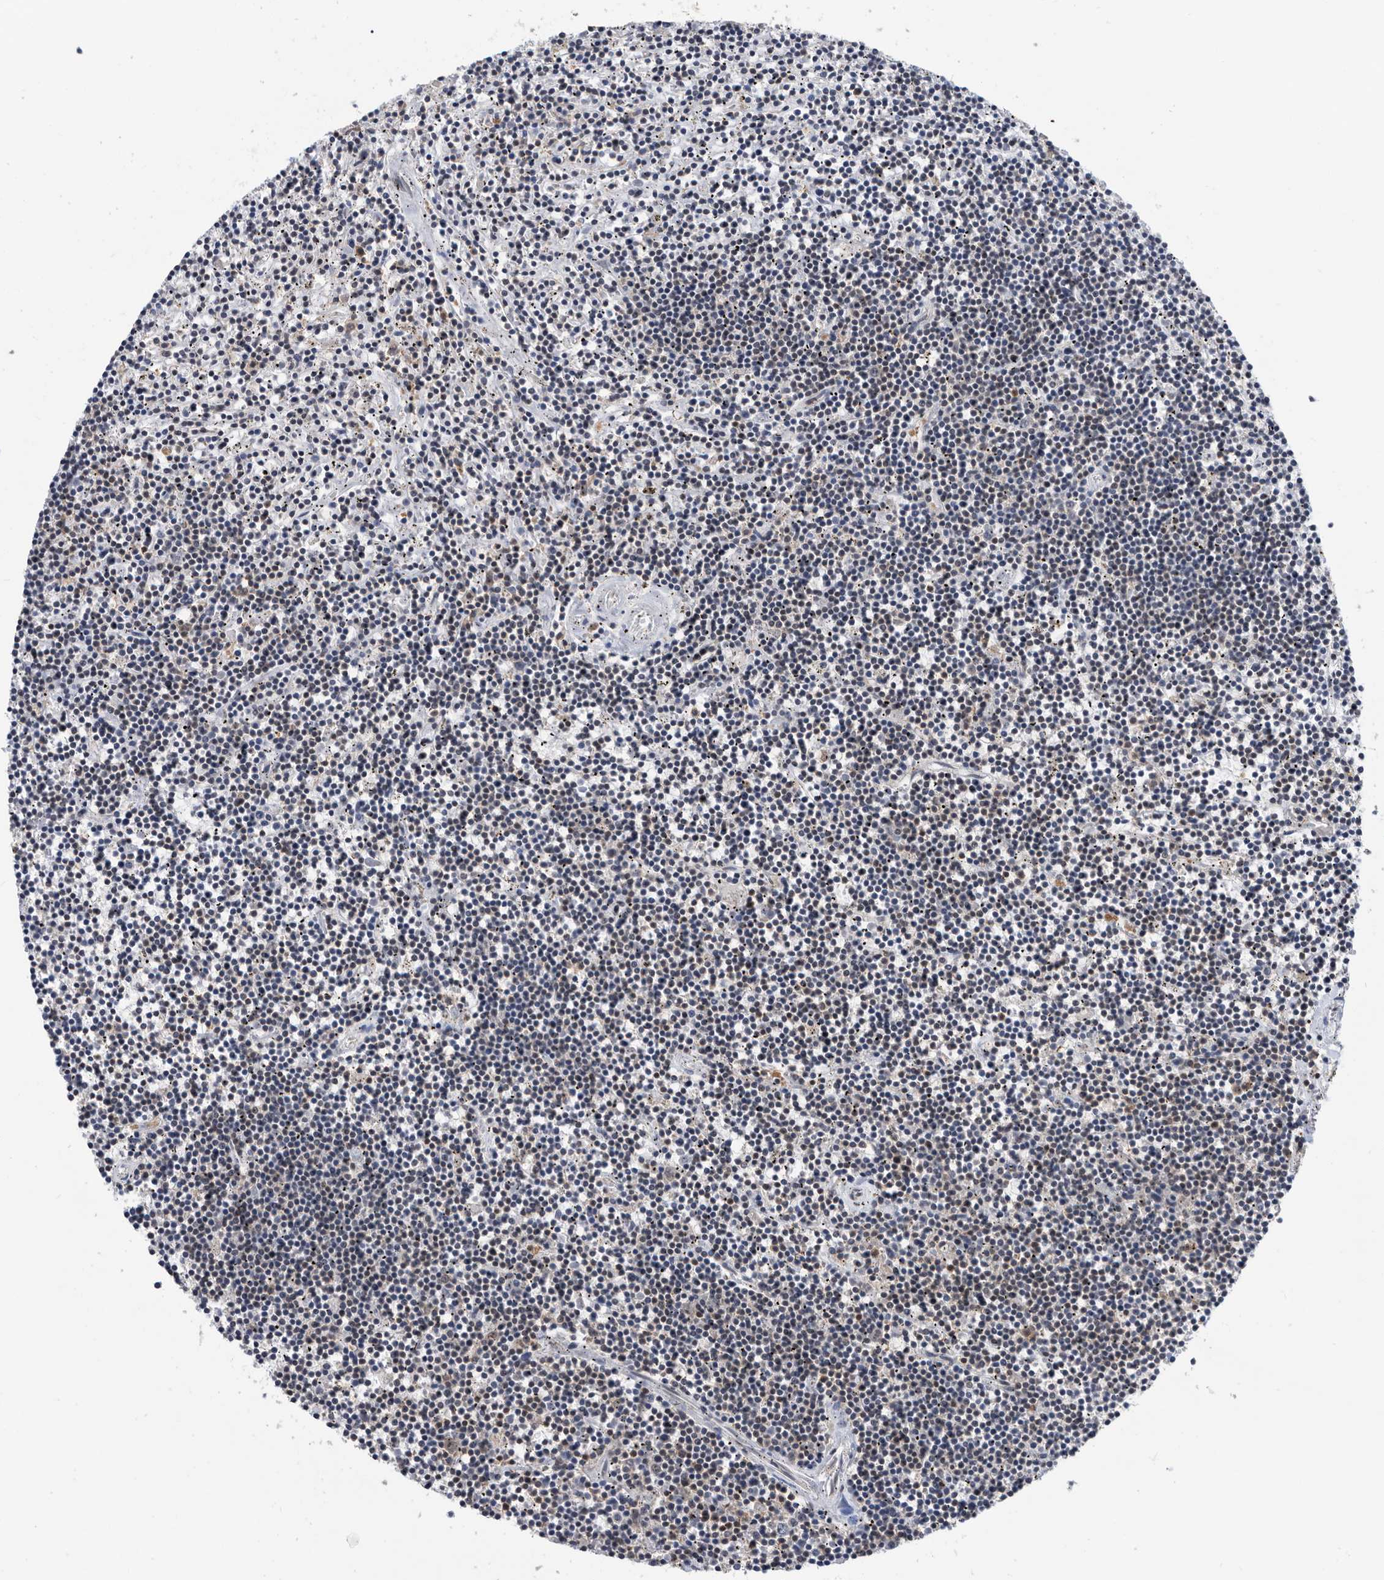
{"staining": {"intensity": "negative", "quantity": "none", "location": "none"}, "tissue": "lymphoma", "cell_type": "Tumor cells", "image_type": "cancer", "snomed": [{"axis": "morphology", "description": "Malignant lymphoma, non-Hodgkin's type, Low grade"}, {"axis": "topography", "description": "Spleen"}], "caption": "Immunohistochemistry (IHC) of malignant lymphoma, non-Hodgkin's type (low-grade) reveals no expression in tumor cells.", "gene": "ZNF260", "patient": {"sex": "male", "age": 76}}